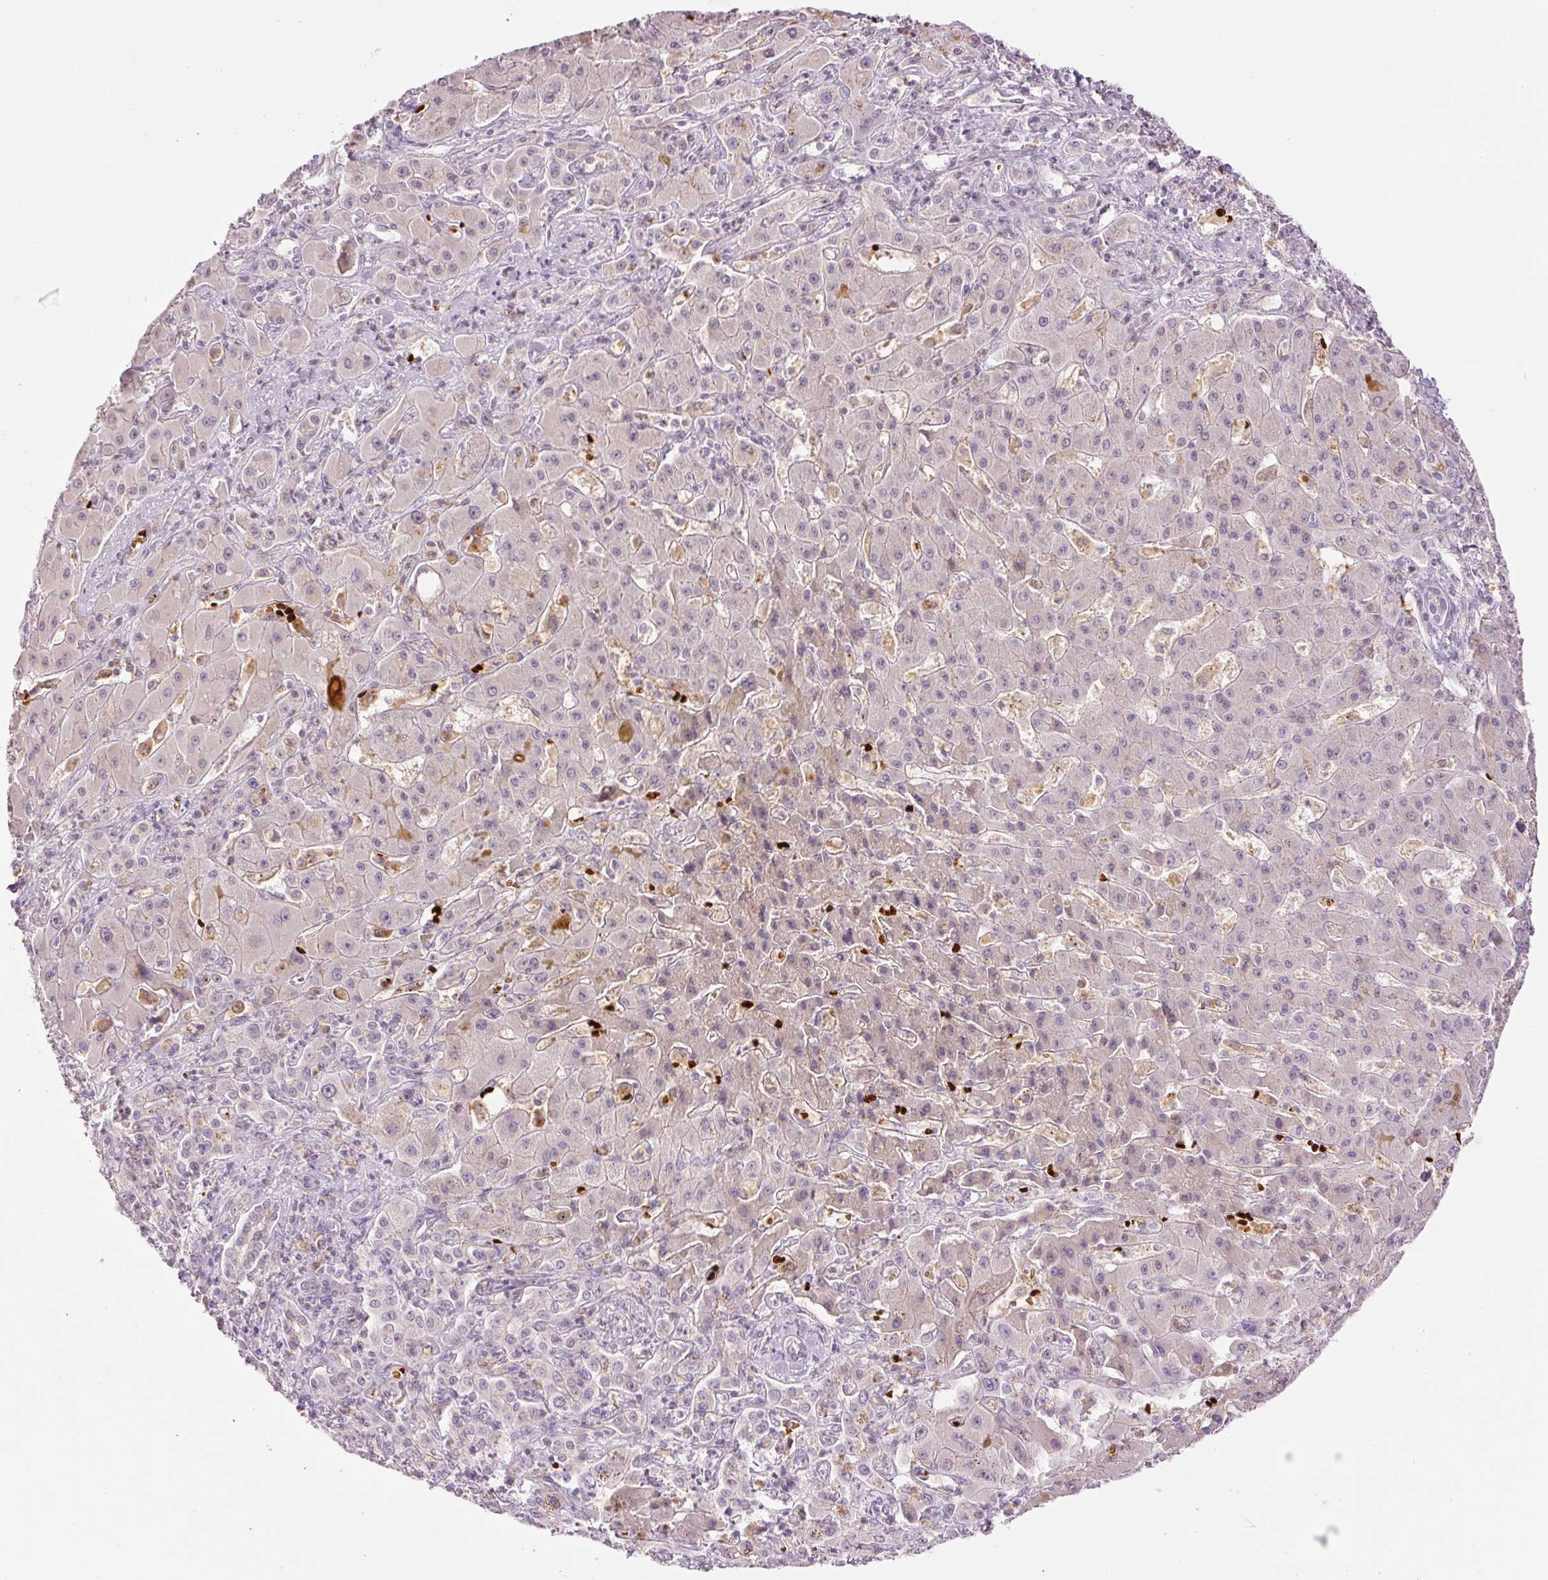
{"staining": {"intensity": "negative", "quantity": "none", "location": "none"}, "tissue": "liver cancer", "cell_type": "Tumor cells", "image_type": "cancer", "snomed": [{"axis": "morphology", "description": "Cholangiocarcinoma"}, {"axis": "topography", "description": "Liver"}], "caption": "Immunohistochemistry (IHC) histopathology image of liver cholangiocarcinoma stained for a protein (brown), which exhibits no expression in tumor cells.", "gene": "LY6G6D", "patient": {"sex": "male", "age": 67}}